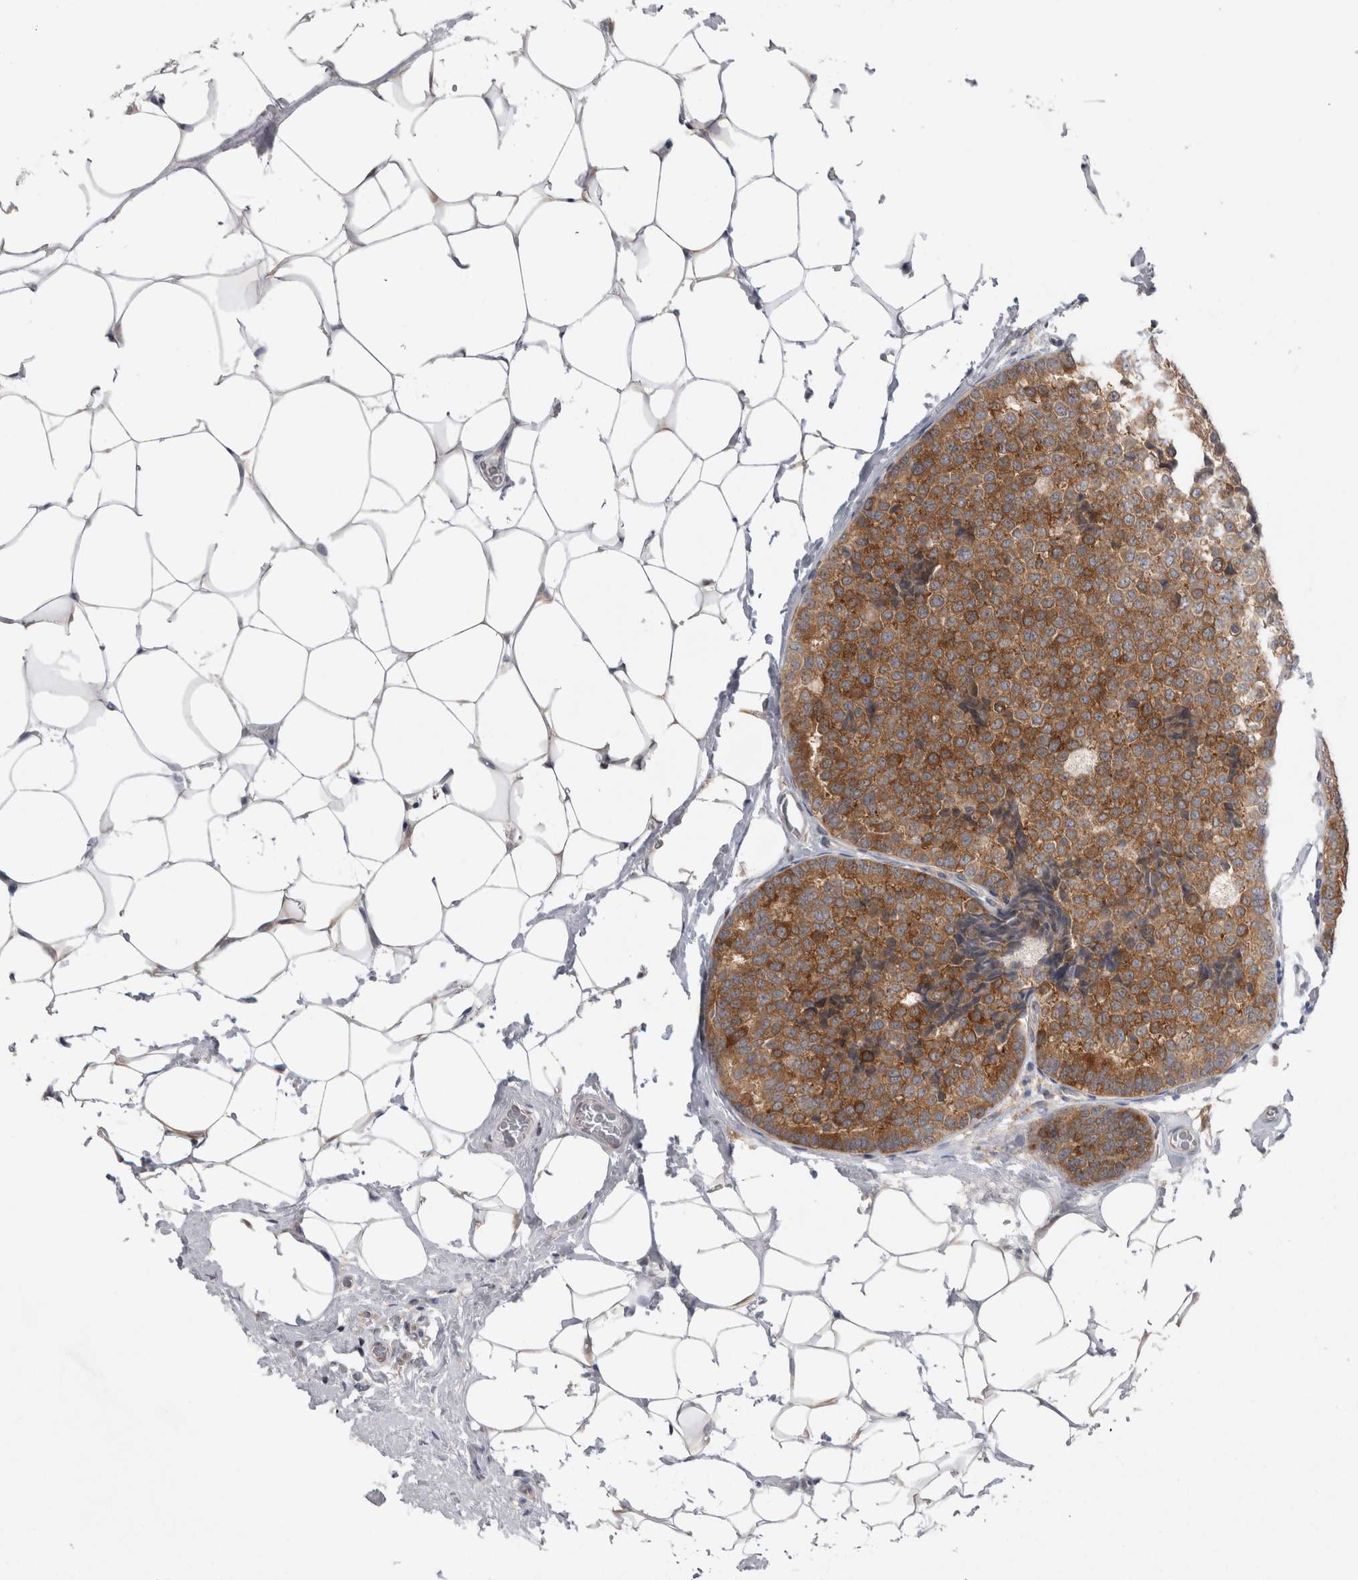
{"staining": {"intensity": "strong", "quantity": ">75%", "location": "cytoplasmic/membranous"}, "tissue": "breast cancer", "cell_type": "Tumor cells", "image_type": "cancer", "snomed": [{"axis": "morphology", "description": "Normal tissue, NOS"}, {"axis": "morphology", "description": "Duct carcinoma"}, {"axis": "topography", "description": "Breast"}], "caption": "Strong cytoplasmic/membranous staining for a protein is identified in about >75% of tumor cells of infiltrating ductal carcinoma (breast) using immunohistochemistry.", "gene": "CACYBP", "patient": {"sex": "female", "age": 43}}